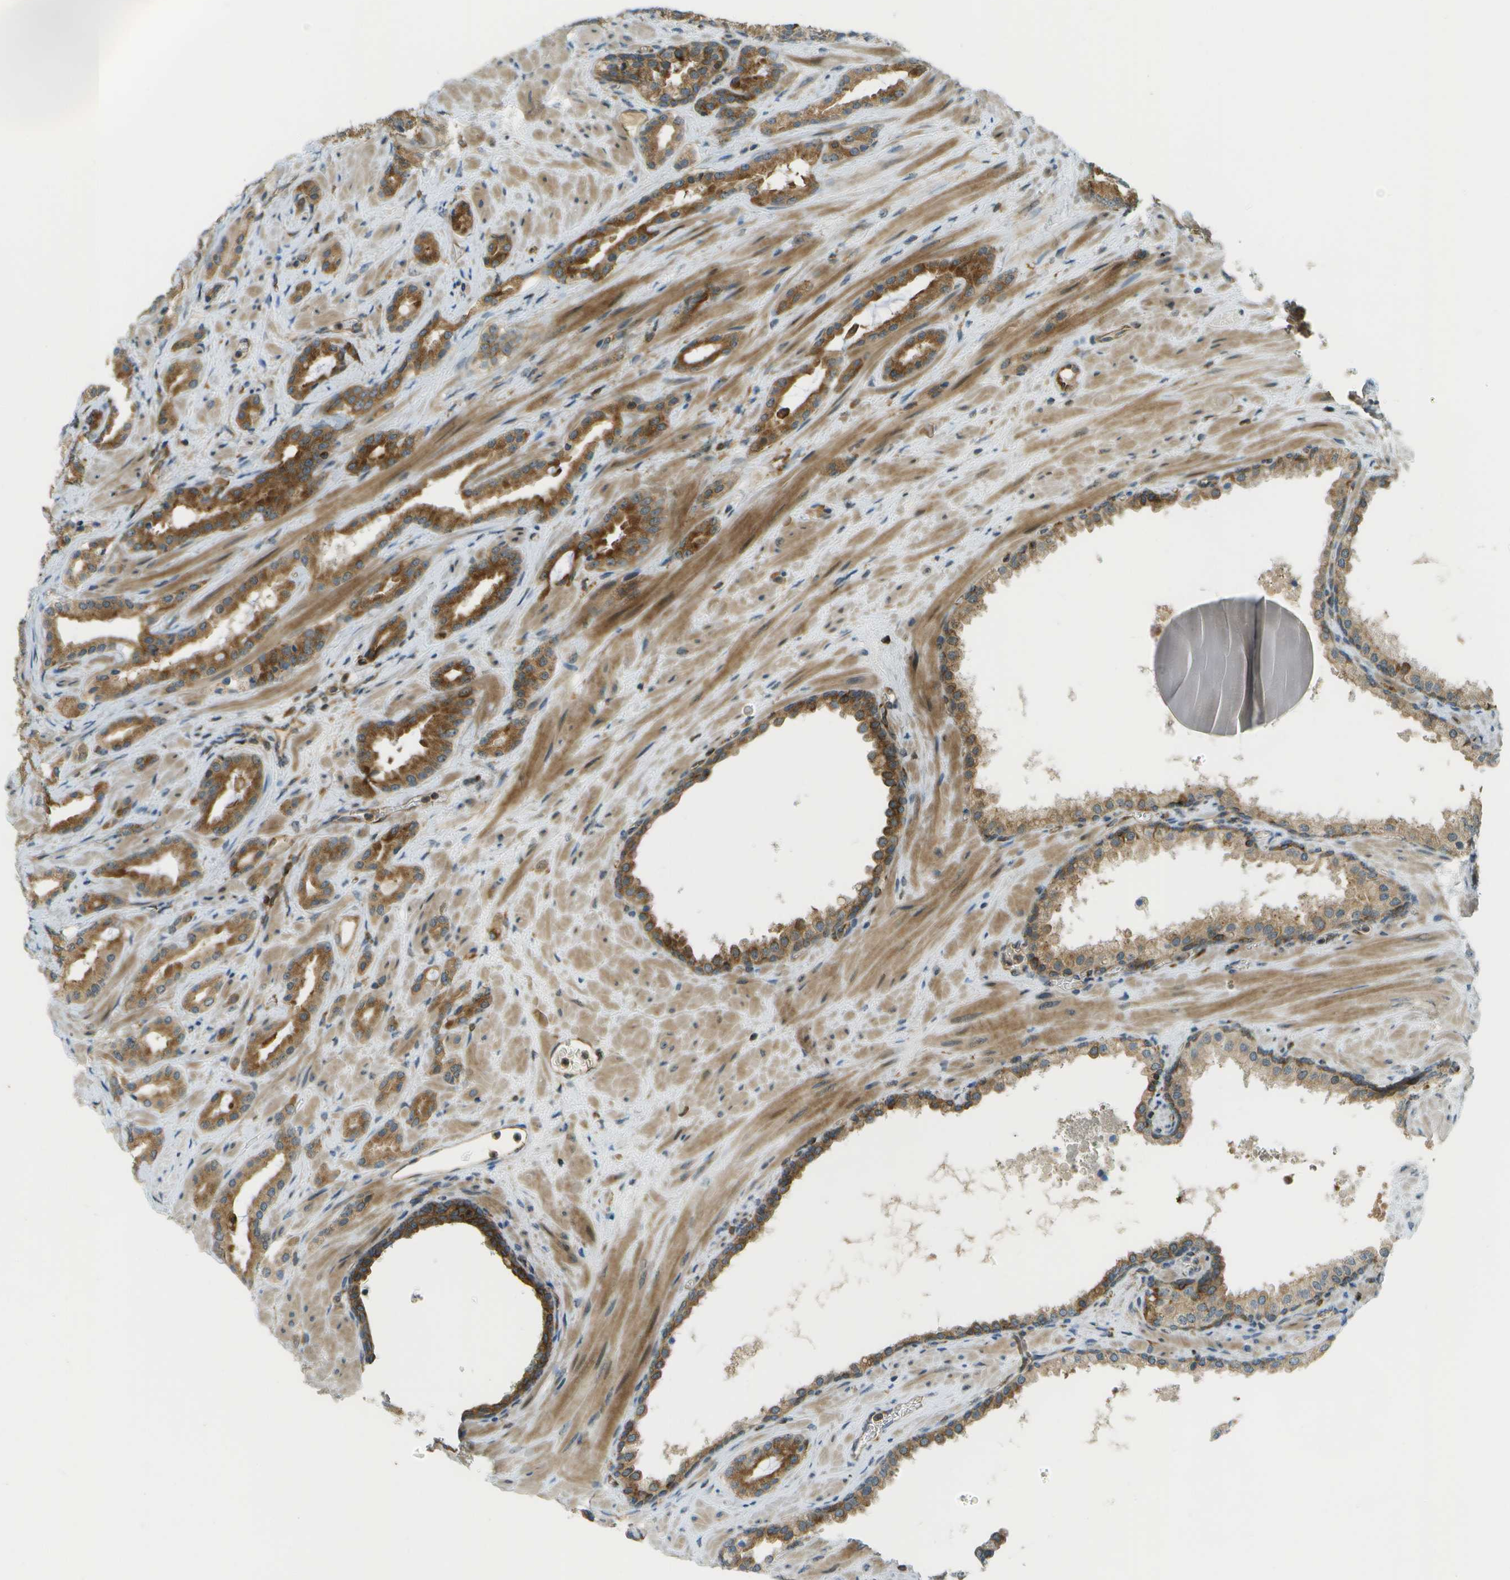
{"staining": {"intensity": "strong", "quantity": ">75%", "location": "cytoplasmic/membranous"}, "tissue": "prostate cancer", "cell_type": "Tumor cells", "image_type": "cancer", "snomed": [{"axis": "morphology", "description": "Adenocarcinoma, High grade"}, {"axis": "topography", "description": "Prostate"}], "caption": "High-grade adenocarcinoma (prostate) tissue displays strong cytoplasmic/membranous staining in about >75% of tumor cells (DAB = brown stain, brightfield microscopy at high magnification).", "gene": "TMTC1", "patient": {"sex": "male", "age": 64}}